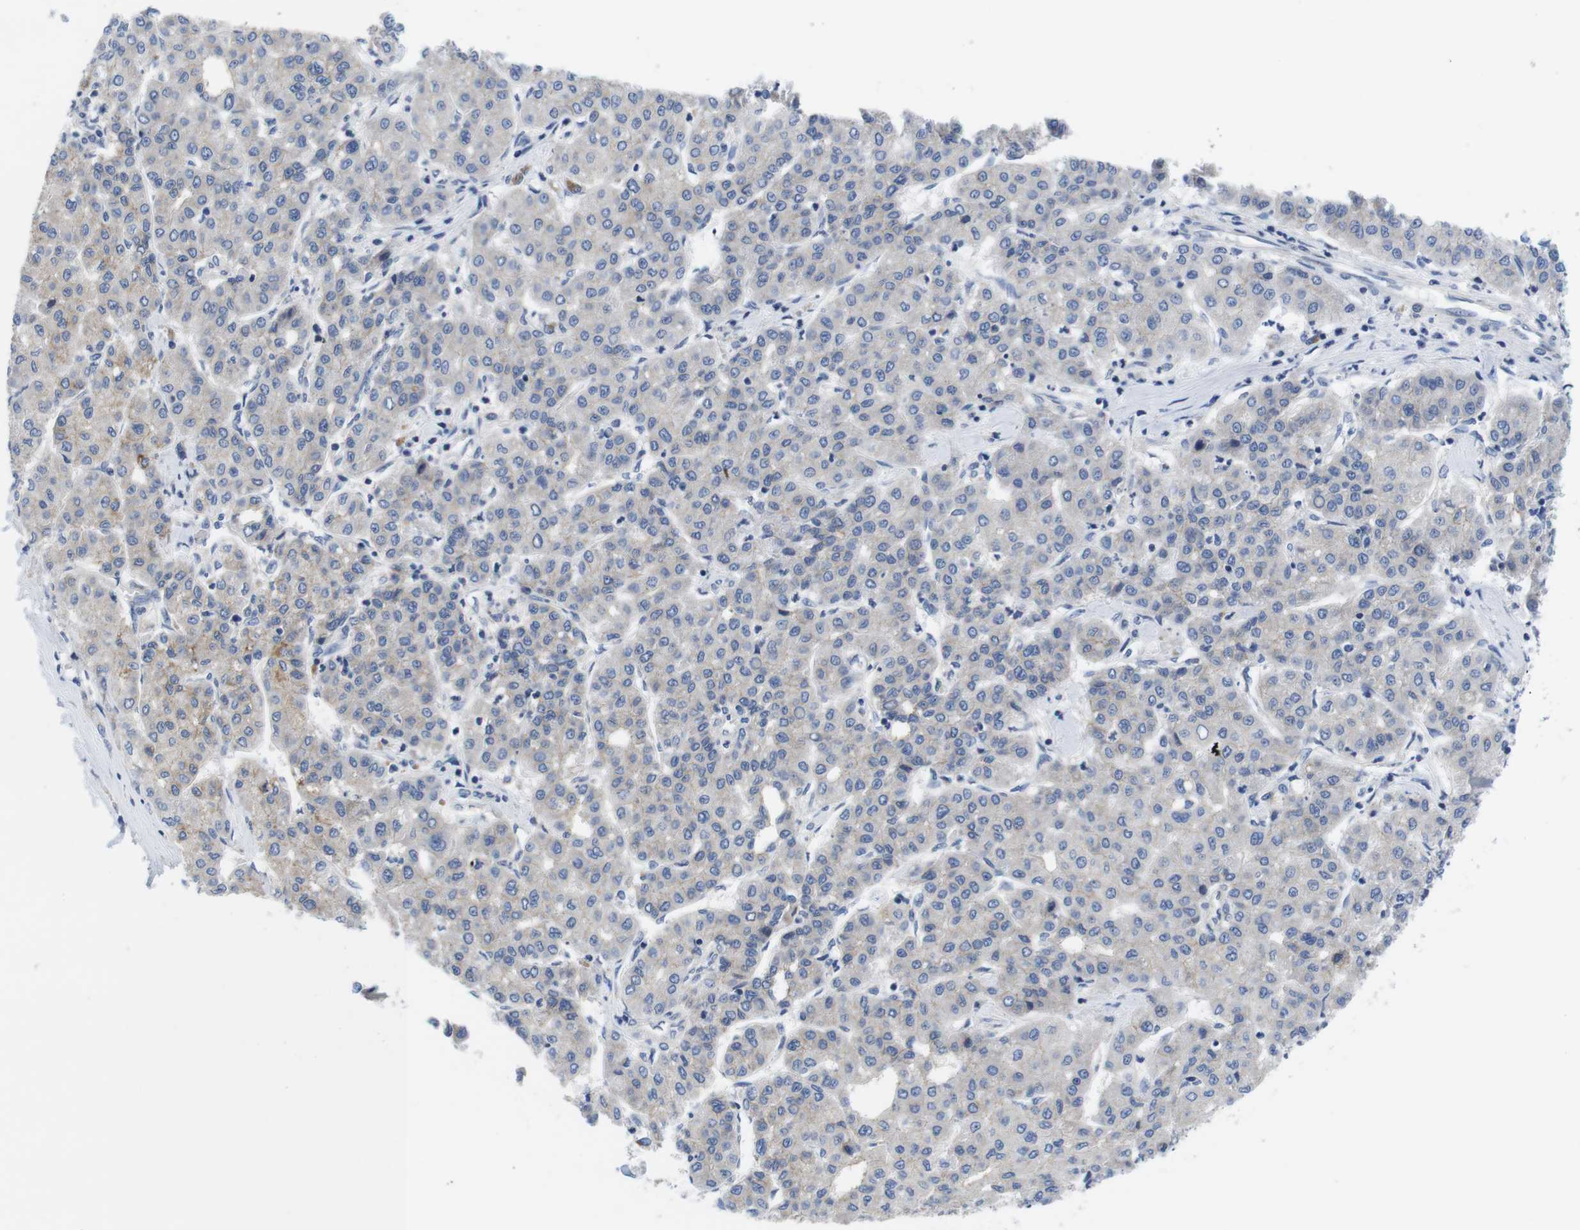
{"staining": {"intensity": "negative", "quantity": "none", "location": "none"}, "tissue": "liver cancer", "cell_type": "Tumor cells", "image_type": "cancer", "snomed": [{"axis": "morphology", "description": "Carcinoma, Hepatocellular, NOS"}, {"axis": "topography", "description": "Liver"}], "caption": "Protein analysis of liver cancer (hepatocellular carcinoma) demonstrates no significant expression in tumor cells. (DAB (3,3'-diaminobenzidine) immunohistochemistry with hematoxylin counter stain).", "gene": "SCRIB", "patient": {"sex": "male", "age": 65}}